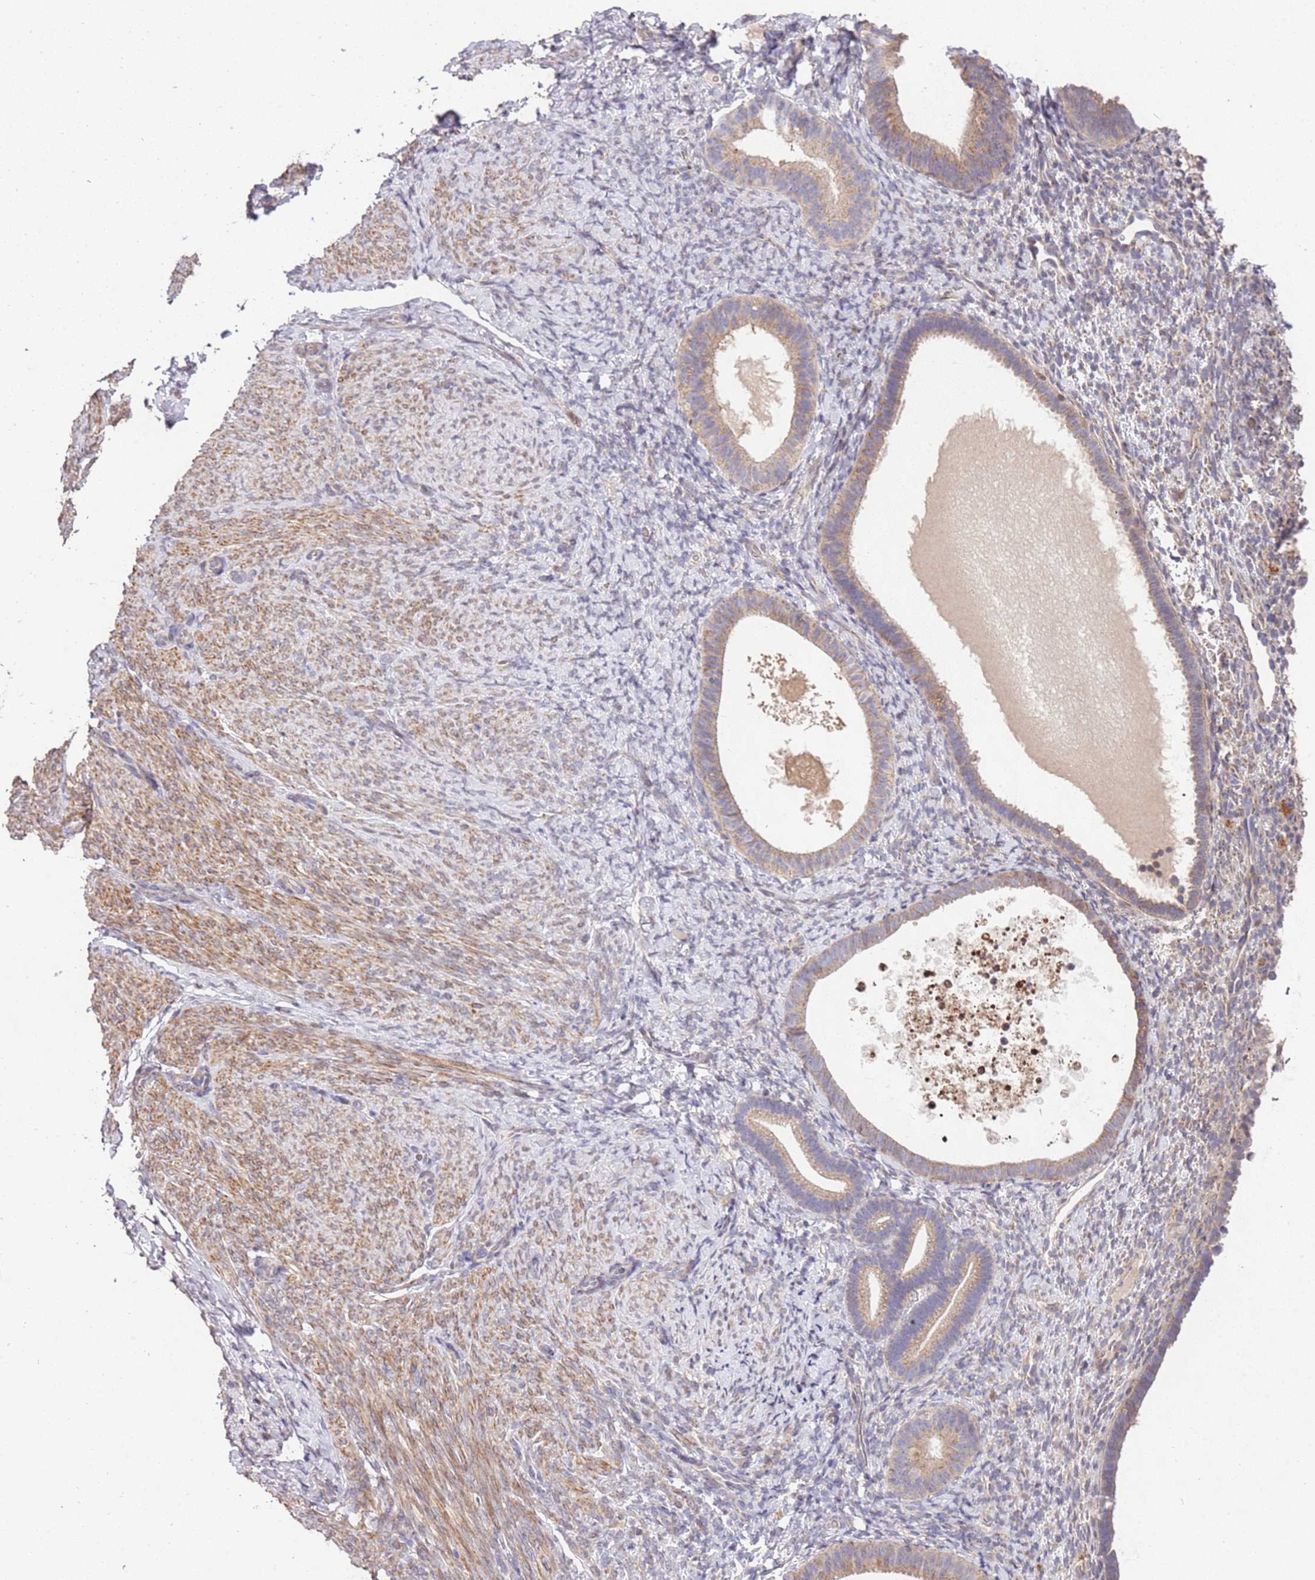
{"staining": {"intensity": "weak", "quantity": "<25%", "location": "cytoplasmic/membranous"}, "tissue": "endometrium", "cell_type": "Cells in endometrial stroma", "image_type": "normal", "snomed": [{"axis": "morphology", "description": "Normal tissue, NOS"}, {"axis": "topography", "description": "Endometrium"}], "caption": "Immunohistochemical staining of unremarkable human endometrium demonstrates no significant staining in cells in endometrial stroma. (DAB immunohistochemistry with hematoxylin counter stain).", "gene": "SLC16A4", "patient": {"sex": "female", "age": 65}}